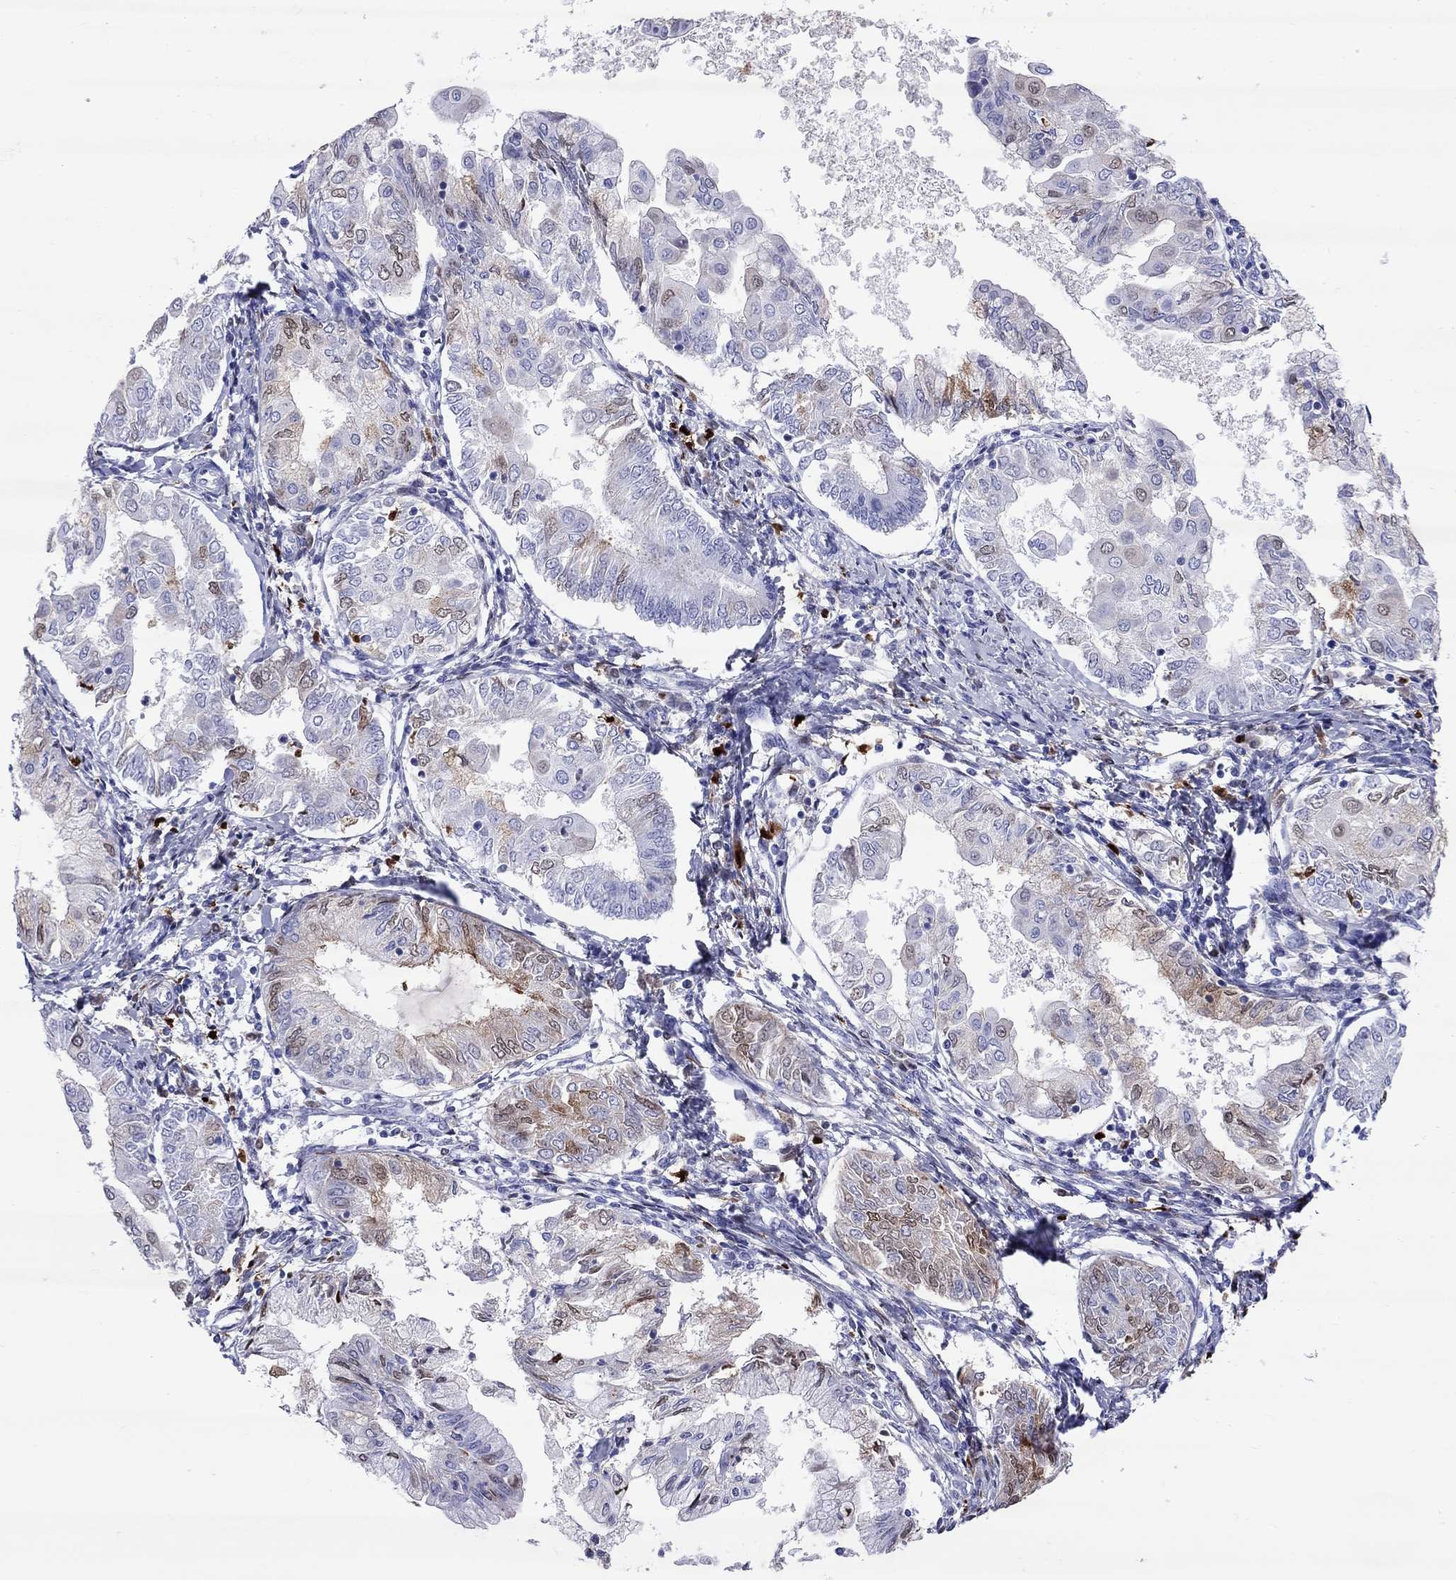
{"staining": {"intensity": "moderate", "quantity": "<25%", "location": "cytoplasmic/membranous"}, "tissue": "endometrial cancer", "cell_type": "Tumor cells", "image_type": "cancer", "snomed": [{"axis": "morphology", "description": "Adenocarcinoma, NOS"}, {"axis": "topography", "description": "Endometrium"}], "caption": "This is a photomicrograph of immunohistochemistry (IHC) staining of endometrial cancer (adenocarcinoma), which shows moderate staining in the cytoplasmic/membranous of tumor cells.", "gene": "SERPINA3", "patient": {"sex": "female", "age": 68}}